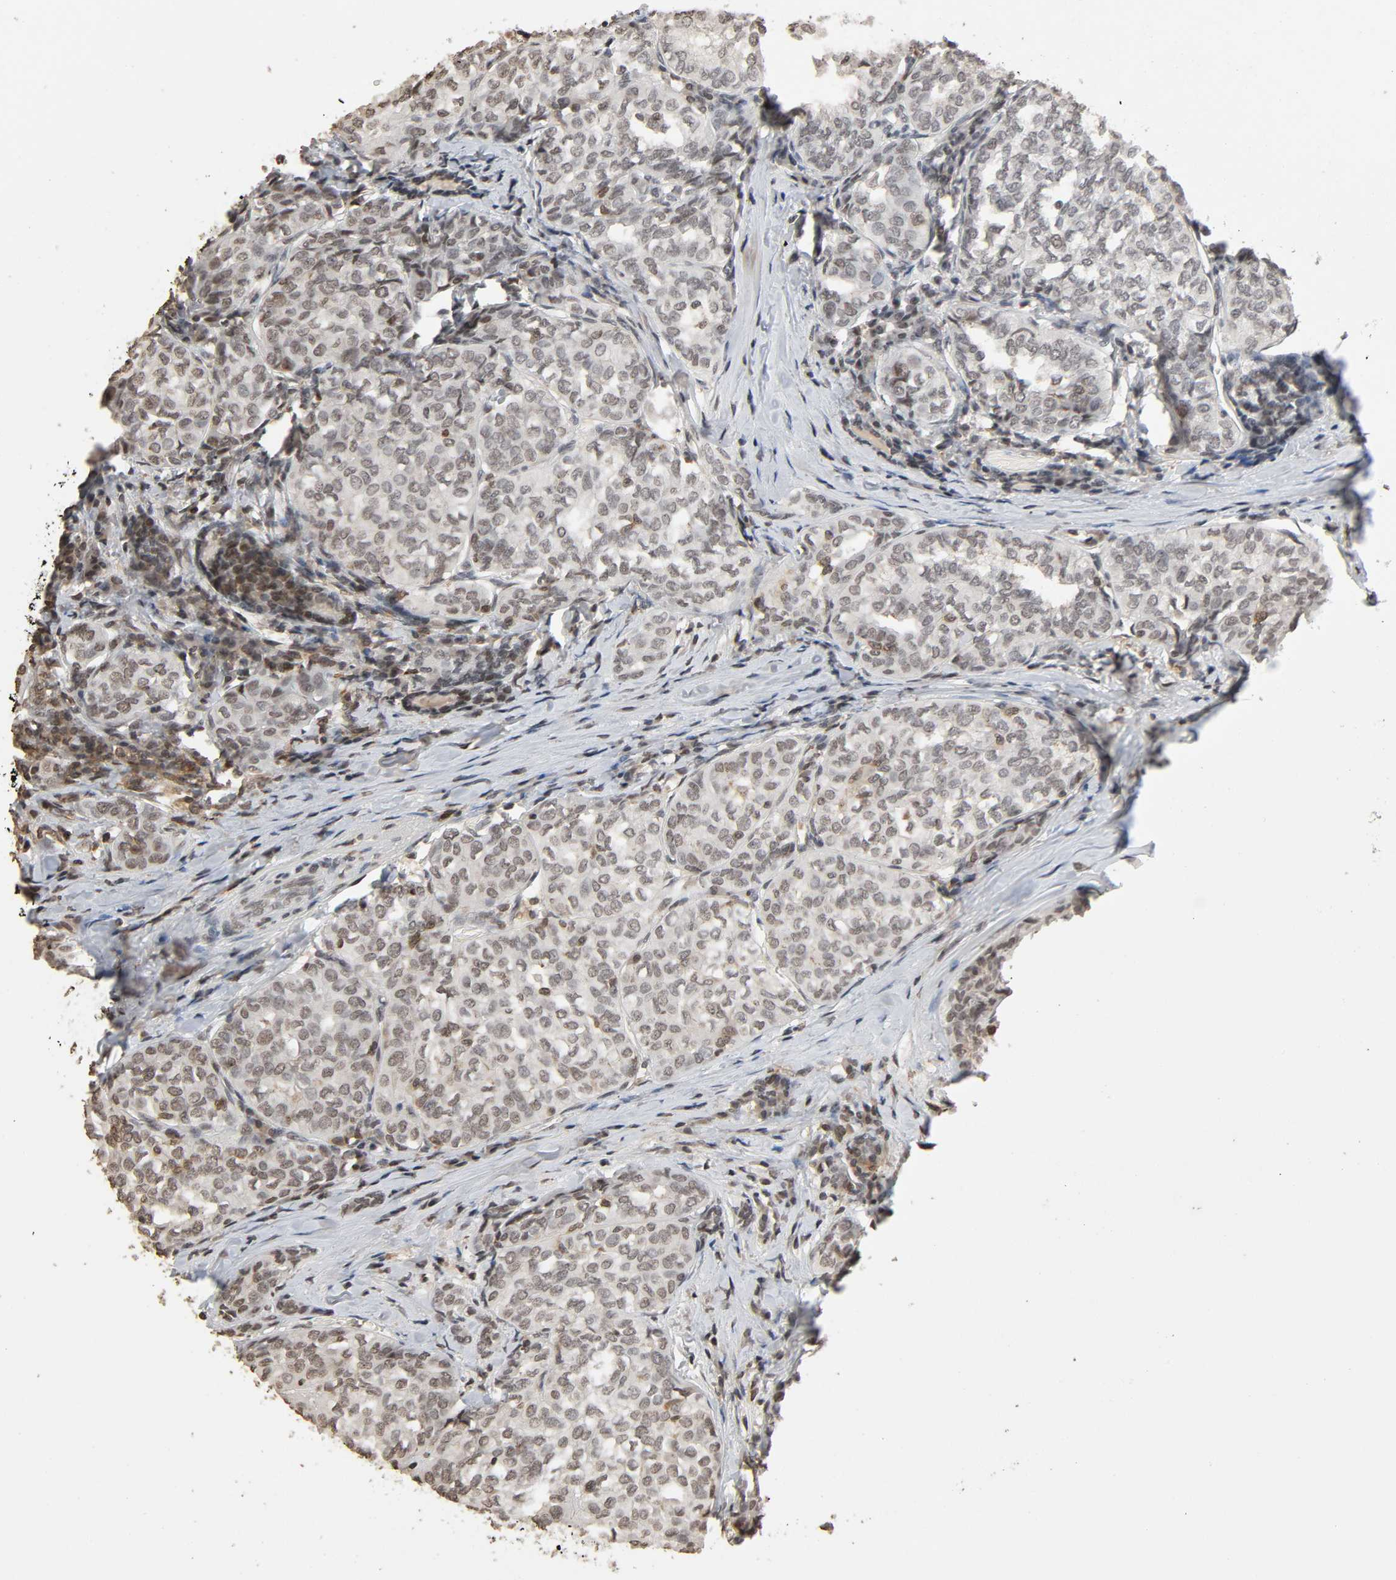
{"staining": {"intensity": "negative", "quantity": "none", "location": "none"}, "tissue": "thyroid cancer", "cell_type": "Tumor cells", "image_type": "cancer", "snomed": [{"axis": "morphology", "description": "Papillary adenocarcinoma, NOS"}, {"axis": "topography", "description": "Thyroid gland"}], "caption": "The IHC image has no significant staining in tumor cells of thyroid cancer (papillary adenocarcinoma) tissue. (Stains: DAB (3,3'-diaminobenzidine) immunohistochemistry (IHC) with hematoxylin counter stain, Microscopy: brightfield microscopy at high magnification).", "gene": "STK4", "patient": {"sex": "female", "age": 30}}